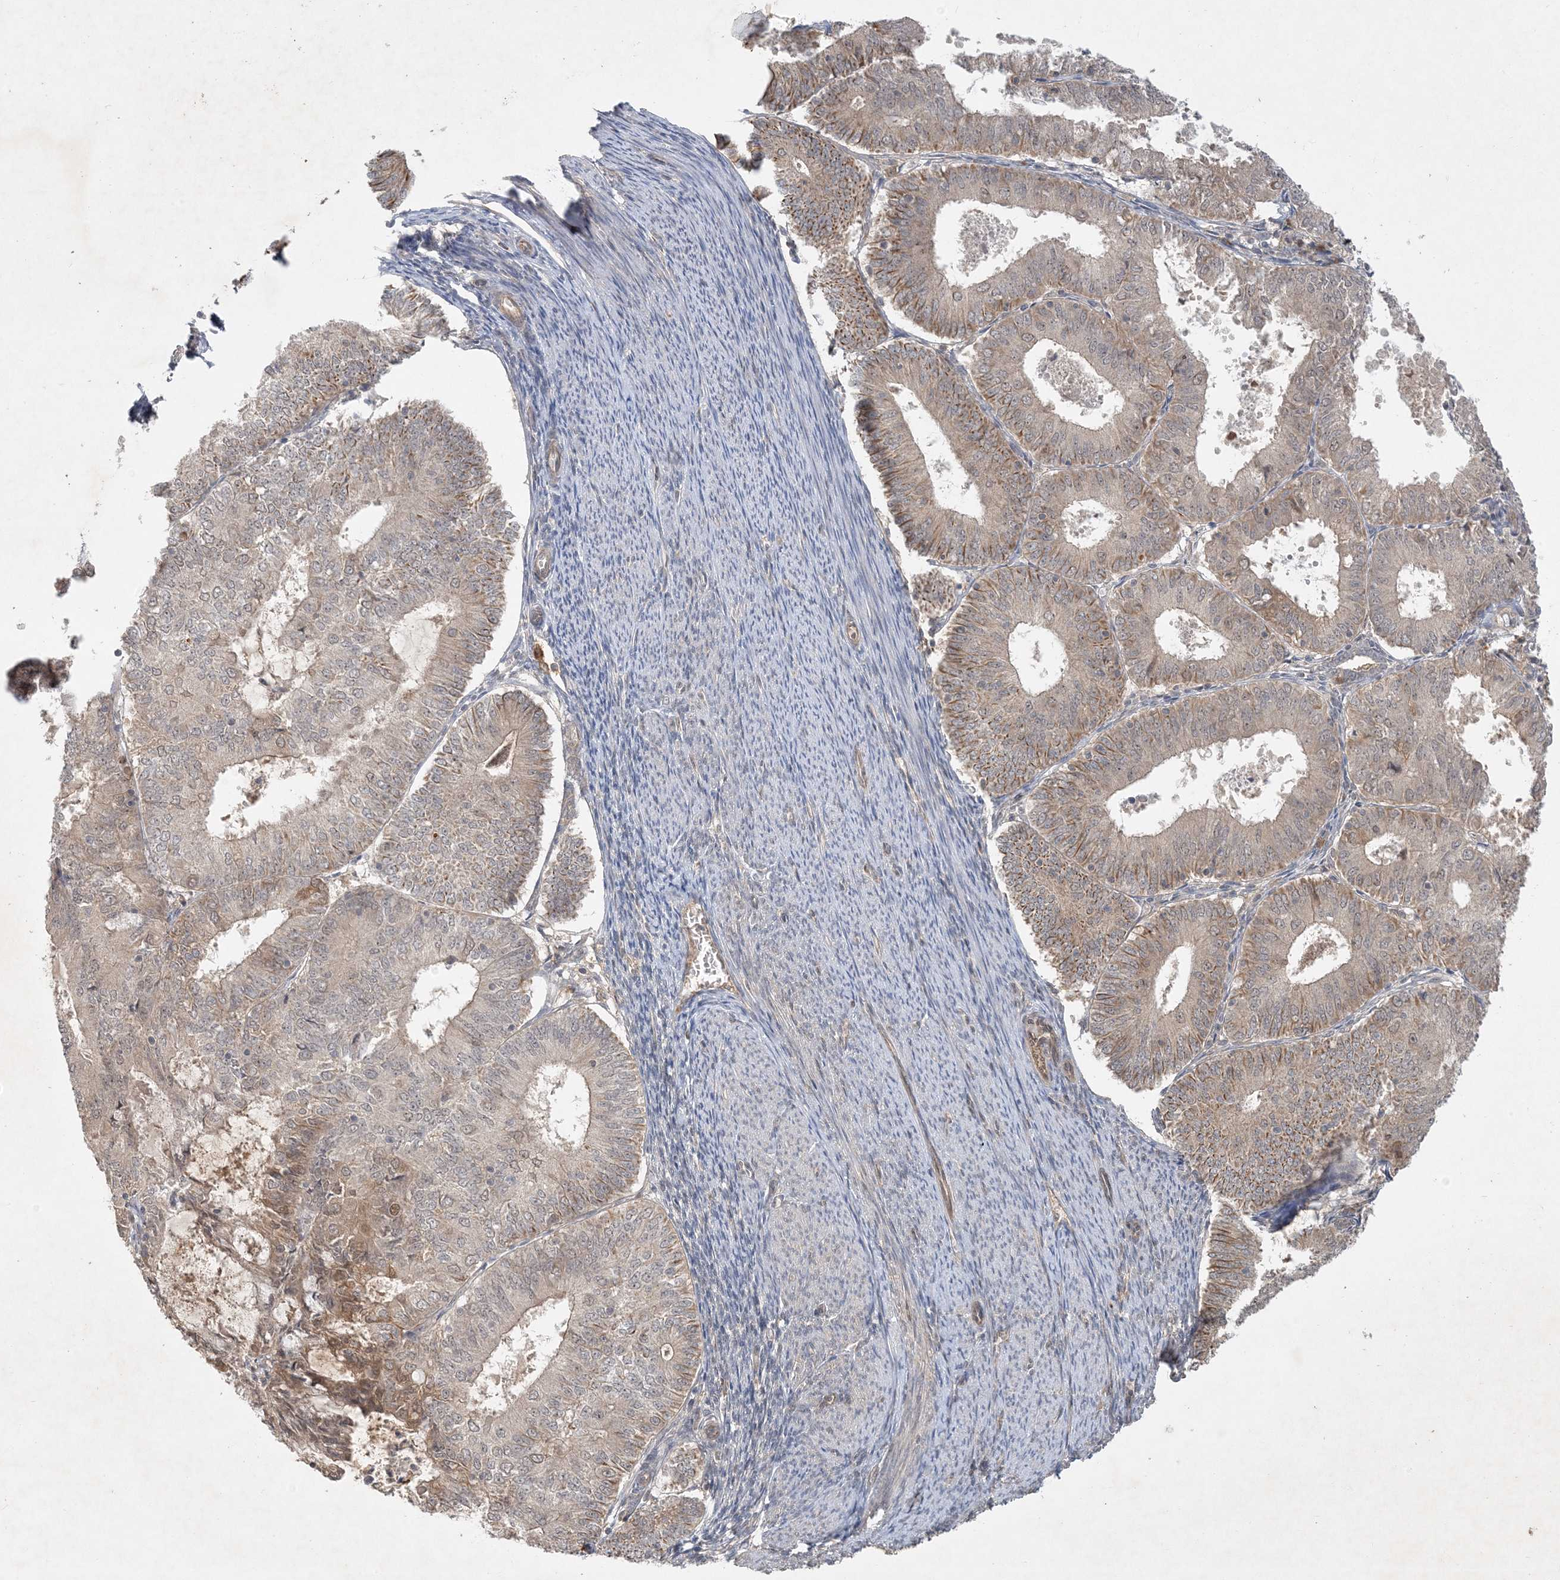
{"staining": {"intensity": "moderate", "quantity": "<25%", "location": "cytoplasmic/membranous,nuclear"}, "tissue": "endometrial cancer", "cell_type": "Tumor cells", "image_type": "cancer", "snomed": [{"axis": "morphology", "description": "Adenocarcinoma, NOS"}, {"axis": "topography", "description": "Endometrium"}], "caption": "The immunohistochemical stain labels moderate cytoplasmic/membranous and nuclear expression in tumor cells of endometrial cancer (adenocarcinoma) tissue. (brown staining indicates protein expression, while blue staining denotes nuclei).", "gene": "ZCCHC4", "patient": {"sex": "female", "age": 57}}